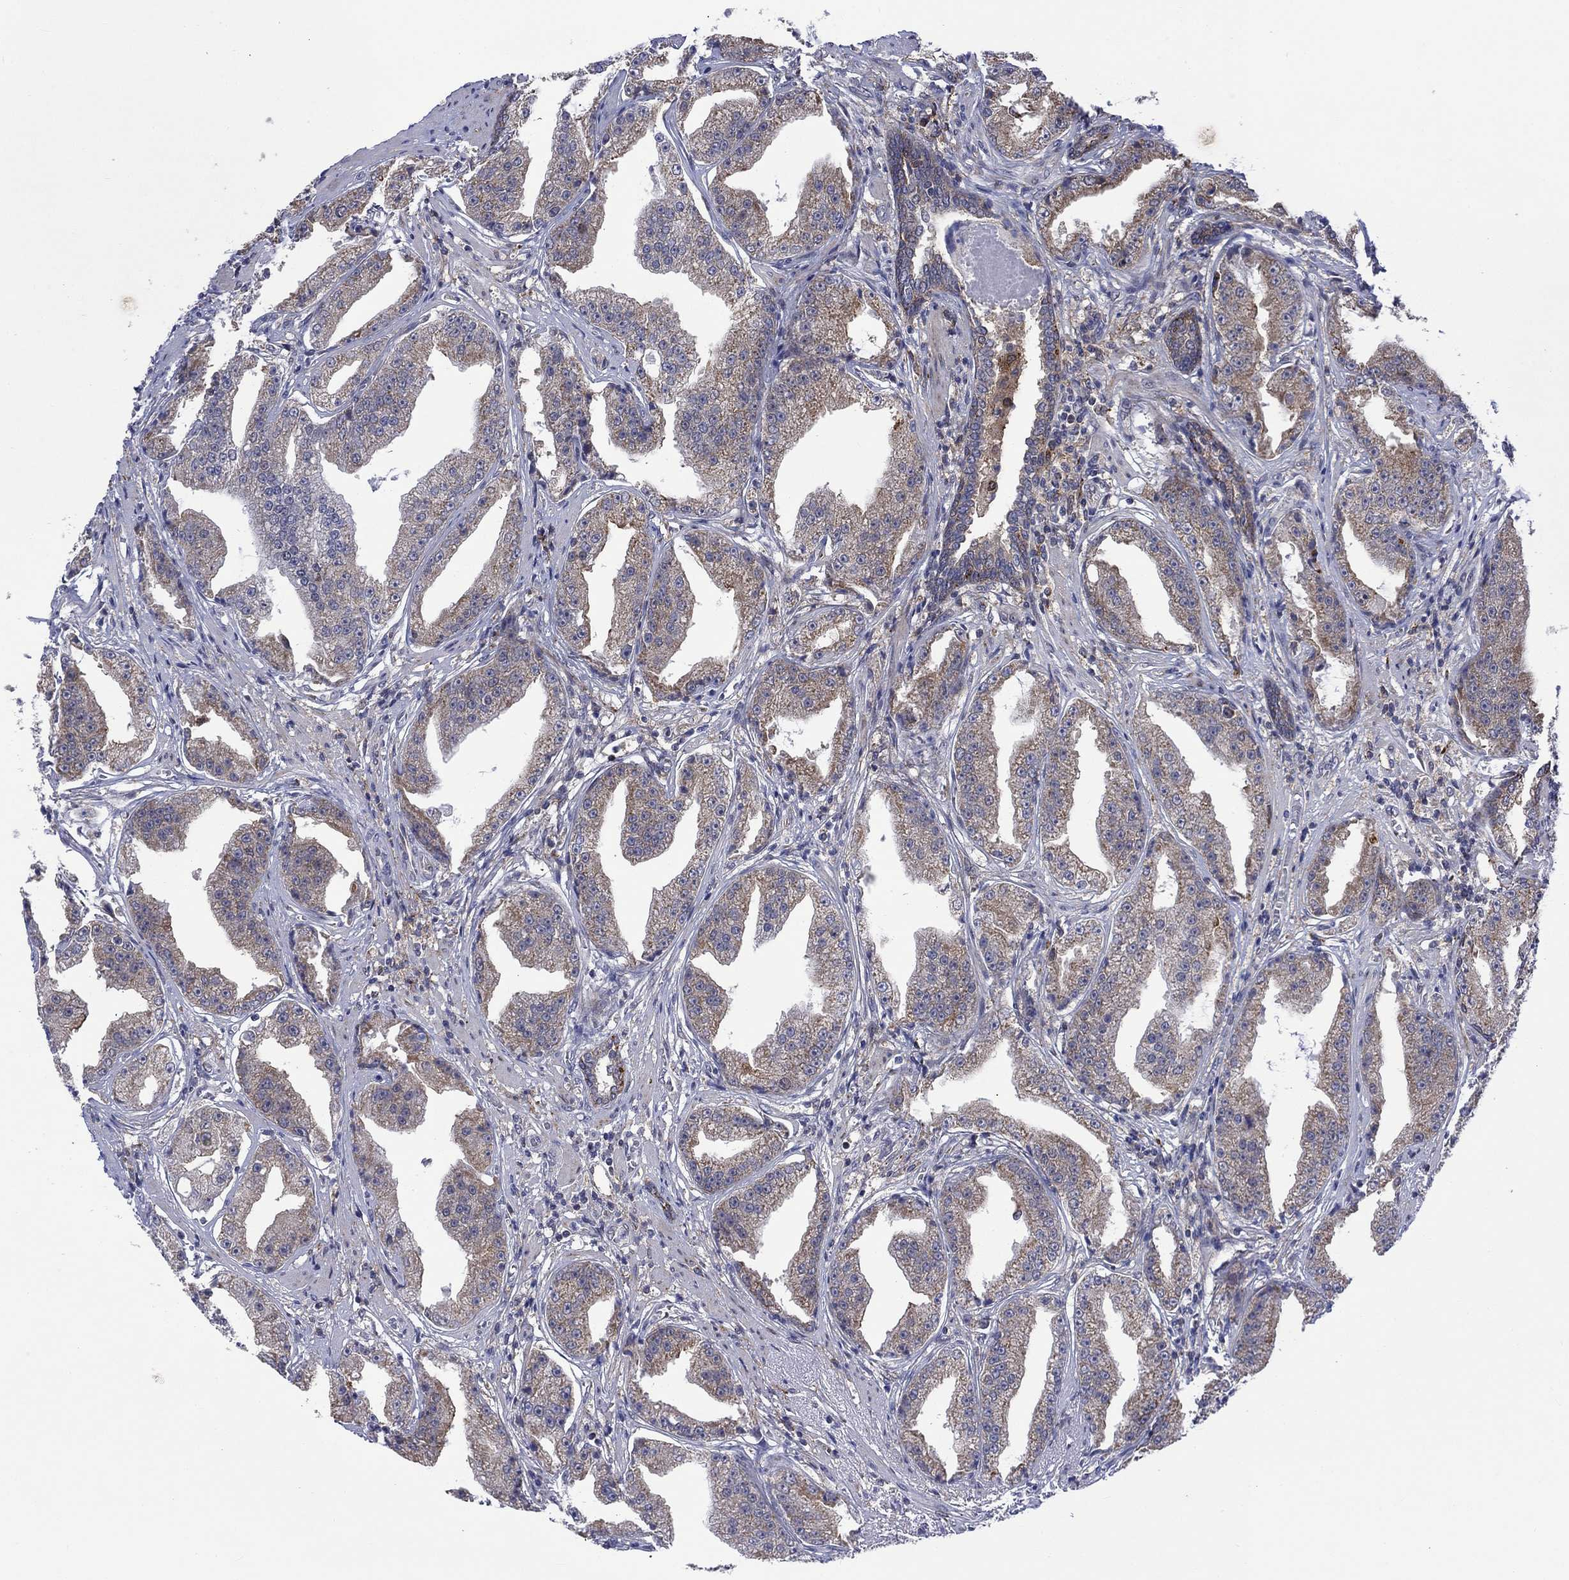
{"staining": {"intensity": "moderate", "quantity": "25%-75%", "location": "cytoplasmic/membranous"}, "tissue": "prostate cancer", "cell_type": "Tumor cells", "image_type": "cancer", "snomed": [{"axis": "morphology", "description": "Adenocarcinoma, Low grade"}, {"axis": "topography", "description": "Prostate"}], "caption": "An immunohistochemistry micrograph of neoplastic tissue is shown. Protein staining in brown shows moderate cytoplasmic/membranous positivity in prostate cancer within tumor cells.", "gene": "SLC35F2", "patient": {"sex": "male", "age": 62}}